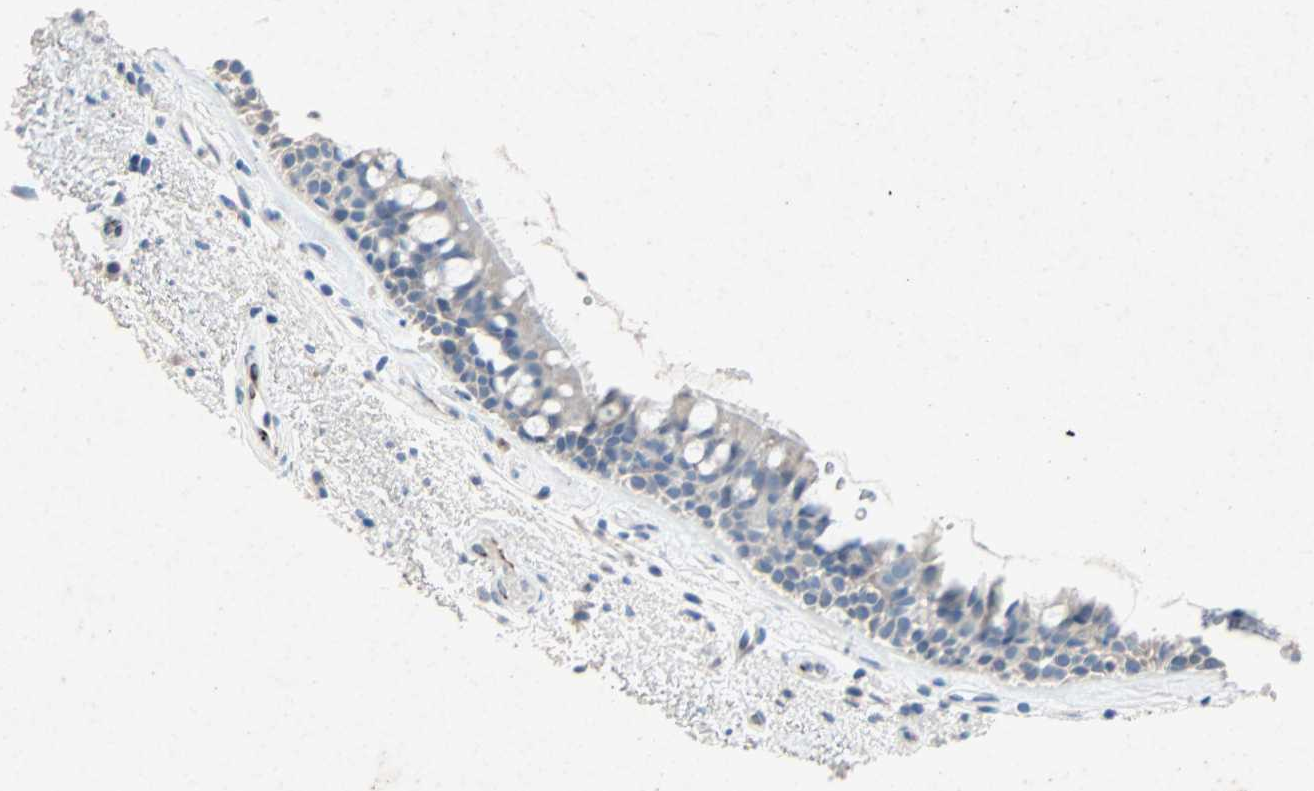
{"staining": {"intensity": "negative", "quantity": "none", "location": "none"}, "tissue": "bronchus", "cell_type": "Respiratory epithelial cells", "image_type": "normal", "snomed": [{"axis": "morphology", "description": "Normal tissue, NOS"}, {"axis": "topography", "description": "Bronchus"}], "caption": "DAB (3,3'-diaminobenzidine) immunohistochemical staining of unremarkable bronchus exhibits no significant positivity in respiratory epithelial cells.", "gene": "PCDHB2", "patient": {"sex": "female", "age": 54}}